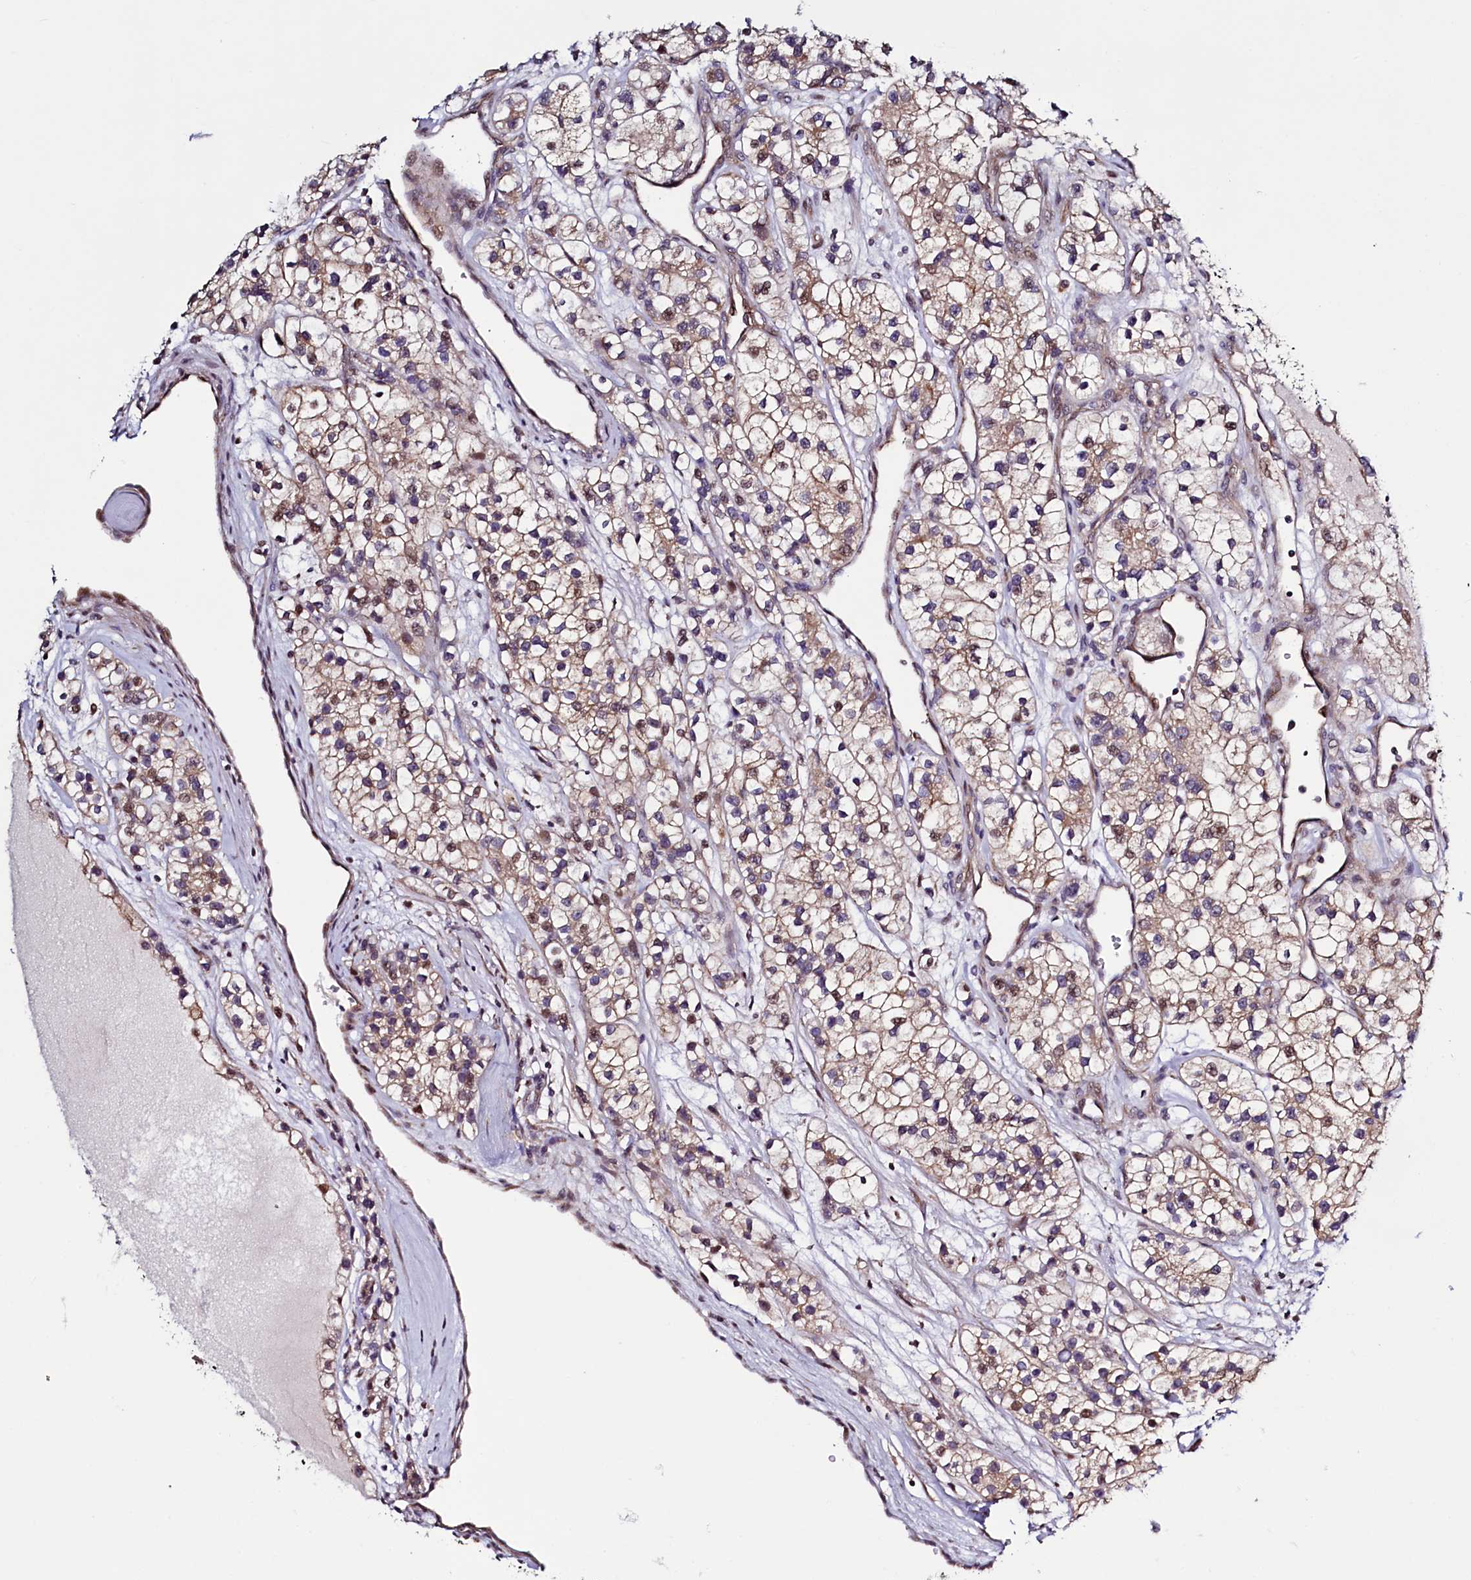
{"staining": {"intensity": "moderate", "quantity": "25%-75%", "location": "cytoplasmic/membranous,nuclear"}, "tissue": "renal cancer", "cell_type": "Tumor cells", "image_type": "cancer", "snomed": [{"axis": "morphology", "description": "Adenocarcinoma, NOS"}, {"axis": "topography", "description": "Kidney"}], "caption": "About 25%-75% of tumor cells in human adenocarcinoma (renal) demonstrate moderate cytoplasmic/membranous and nuclear protein positivity as visualized by brown immunohistochemical staining.", "gene": "RBFA", "patient": {"sex": "female", "age": 57}}